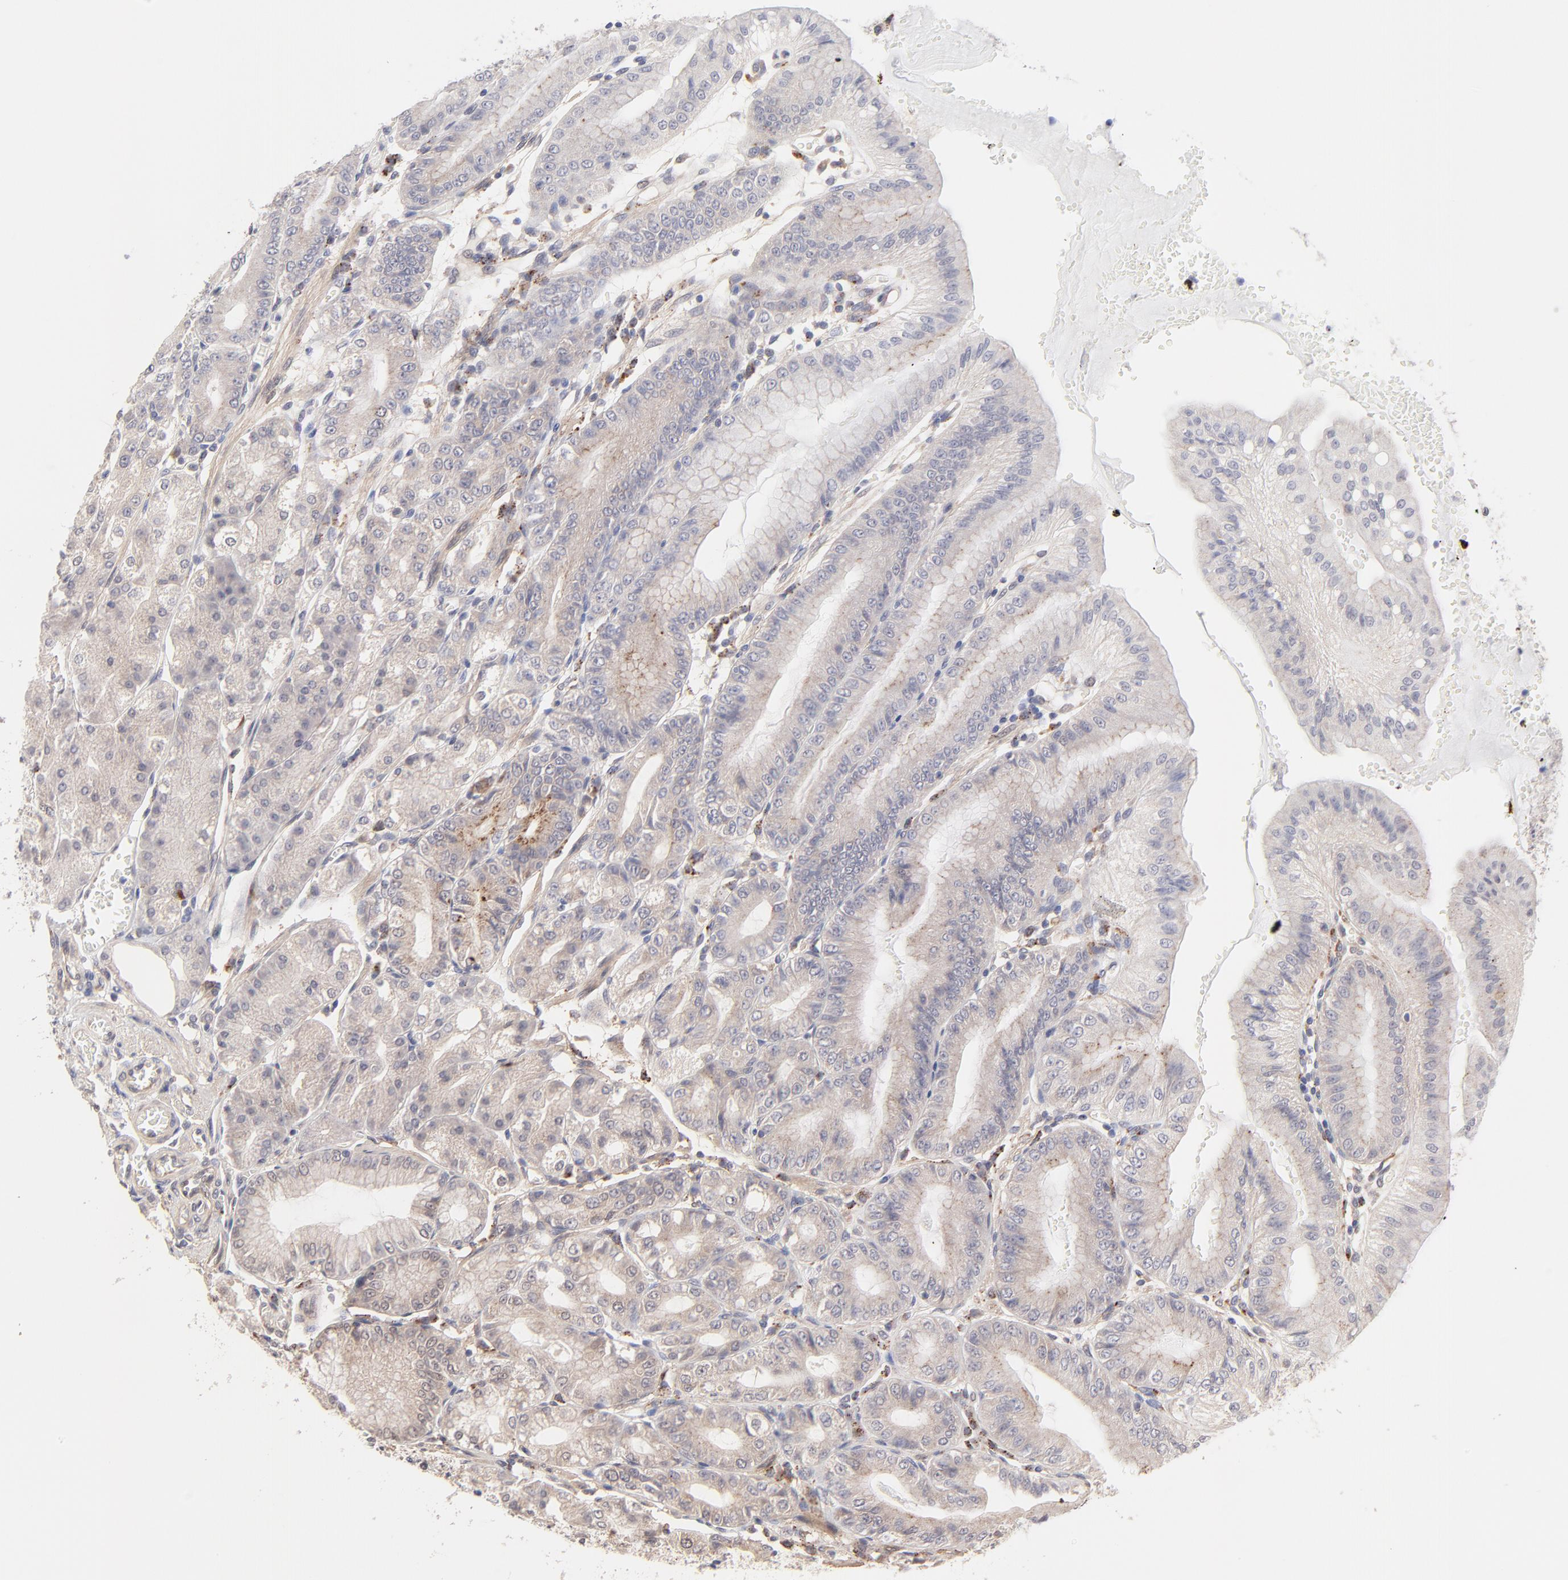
{"staining": {"intensity": "moderate", "quantity": "<25%", "location": "cytoplasmic/membranous"}, "tissue": "stomach", "cell_type": "Glandular cells", "image_type": "normal", "snomed": [{"axis": "morphology", "description": "Normal tissue, NOS"}, {"axis": "topography", "description": "Stomach, lower"}], "caption": "Immunohistochemical staining of benign stomach demonstrates moderate cytoplasmic/membranous protein positivity in approximately <25% of glandular cells. (Brightfield microscopy of DAB IHC at high magnification).", "gene": "PDE4B", "patient": {"sex": "male", "age": 71}}